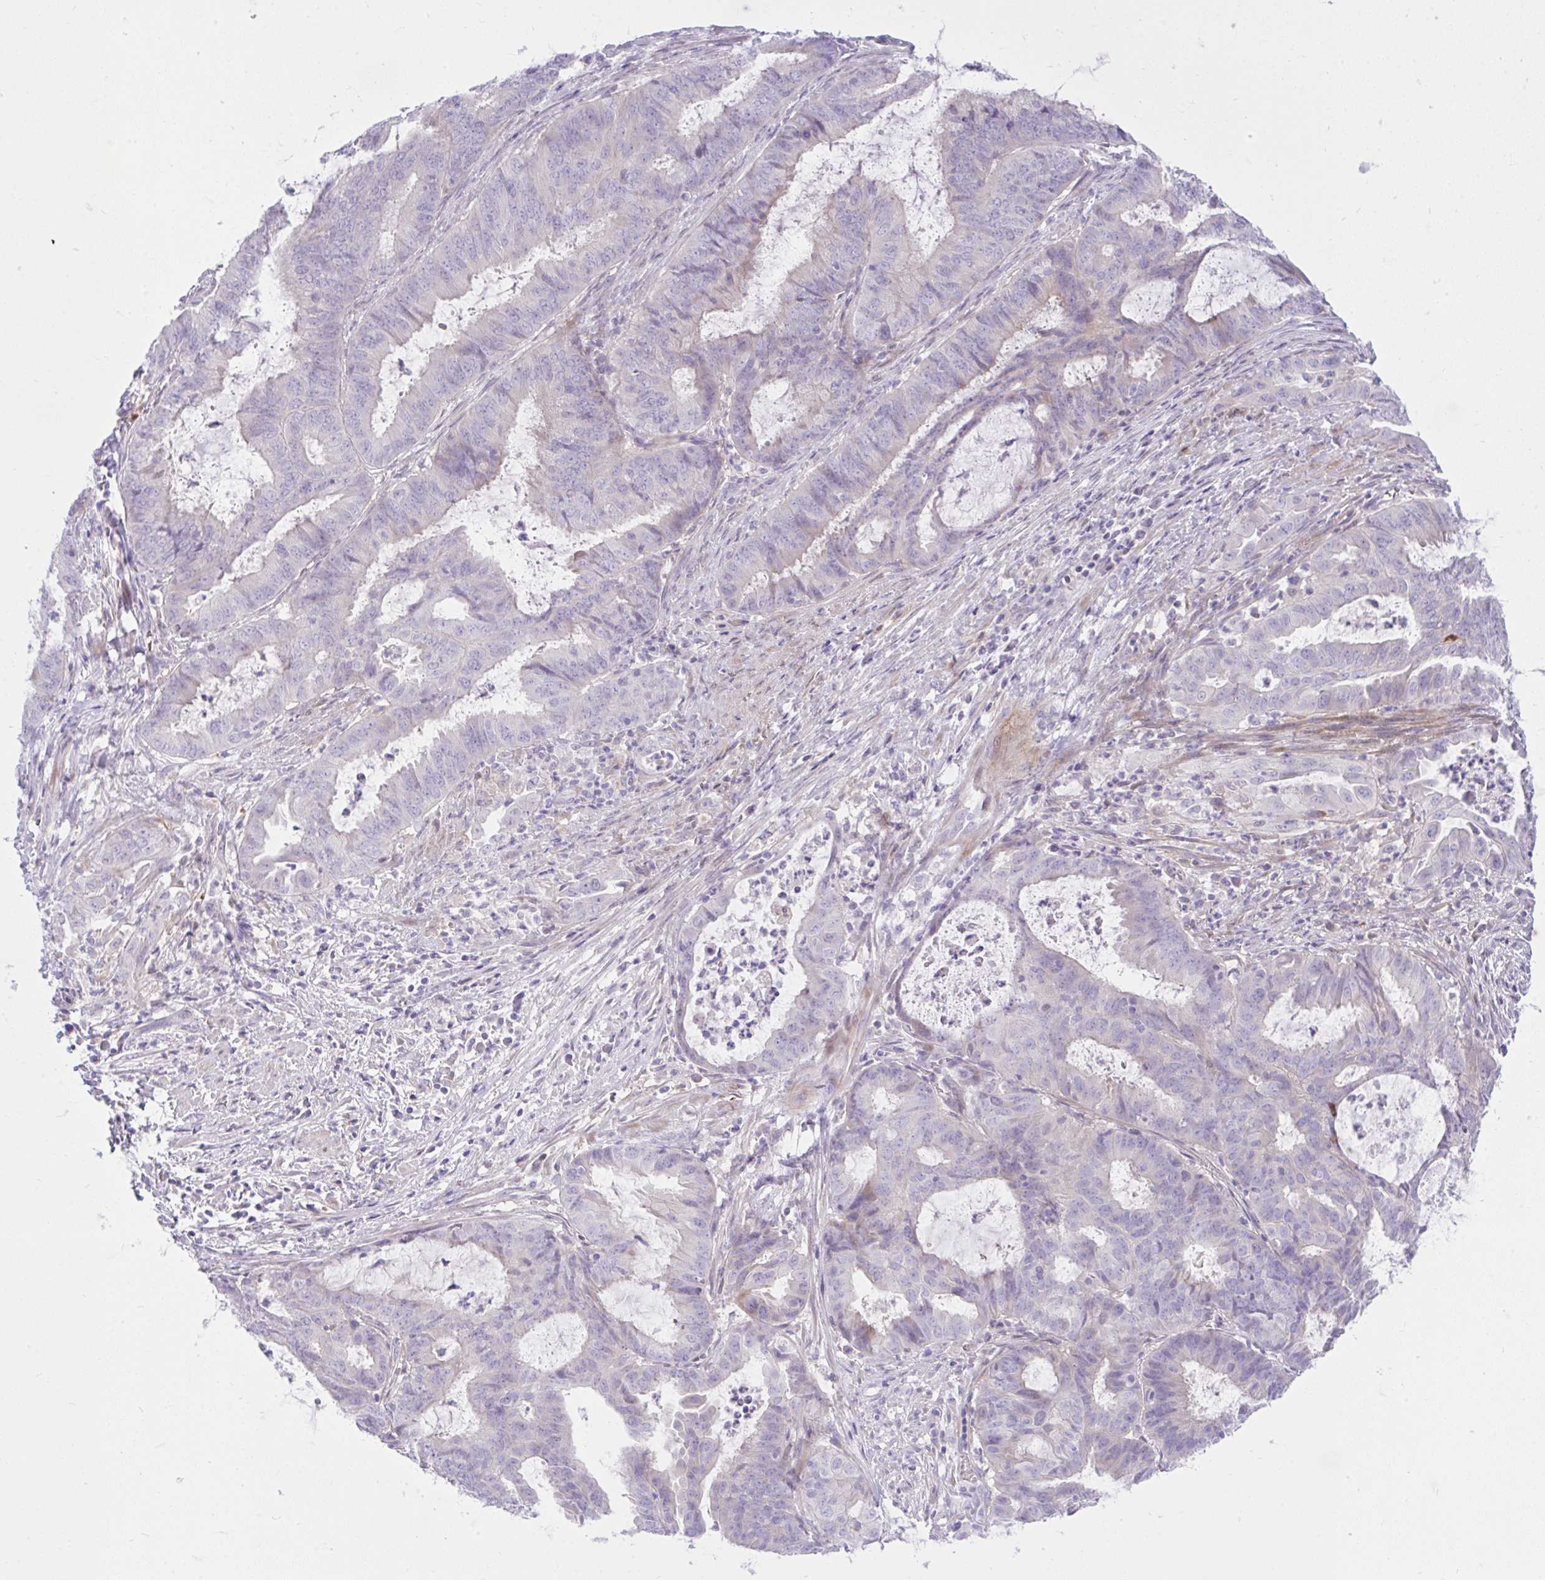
{"staining": {"intensity": "weak", "quantity": "<25%", "location": "cytoplasmic/membranous"}, "tissue": "endometrial cancer", "cell_type": "Tumor cells", "image_type": "cancer", "snomed": [{"axis": "morphology", "description": "Adenocarcinoma, NOS"}, {"axis": "topography", "description": "Endometrium"}], "caption": "High power microscopy image of an immunohistochemistry histopathology image of endometrial cancer (adenocarcinoma), revealing no significant expression in tumor cells.", "gene": "ZNF101", "patient": {"sex": "female", "age": 51}}